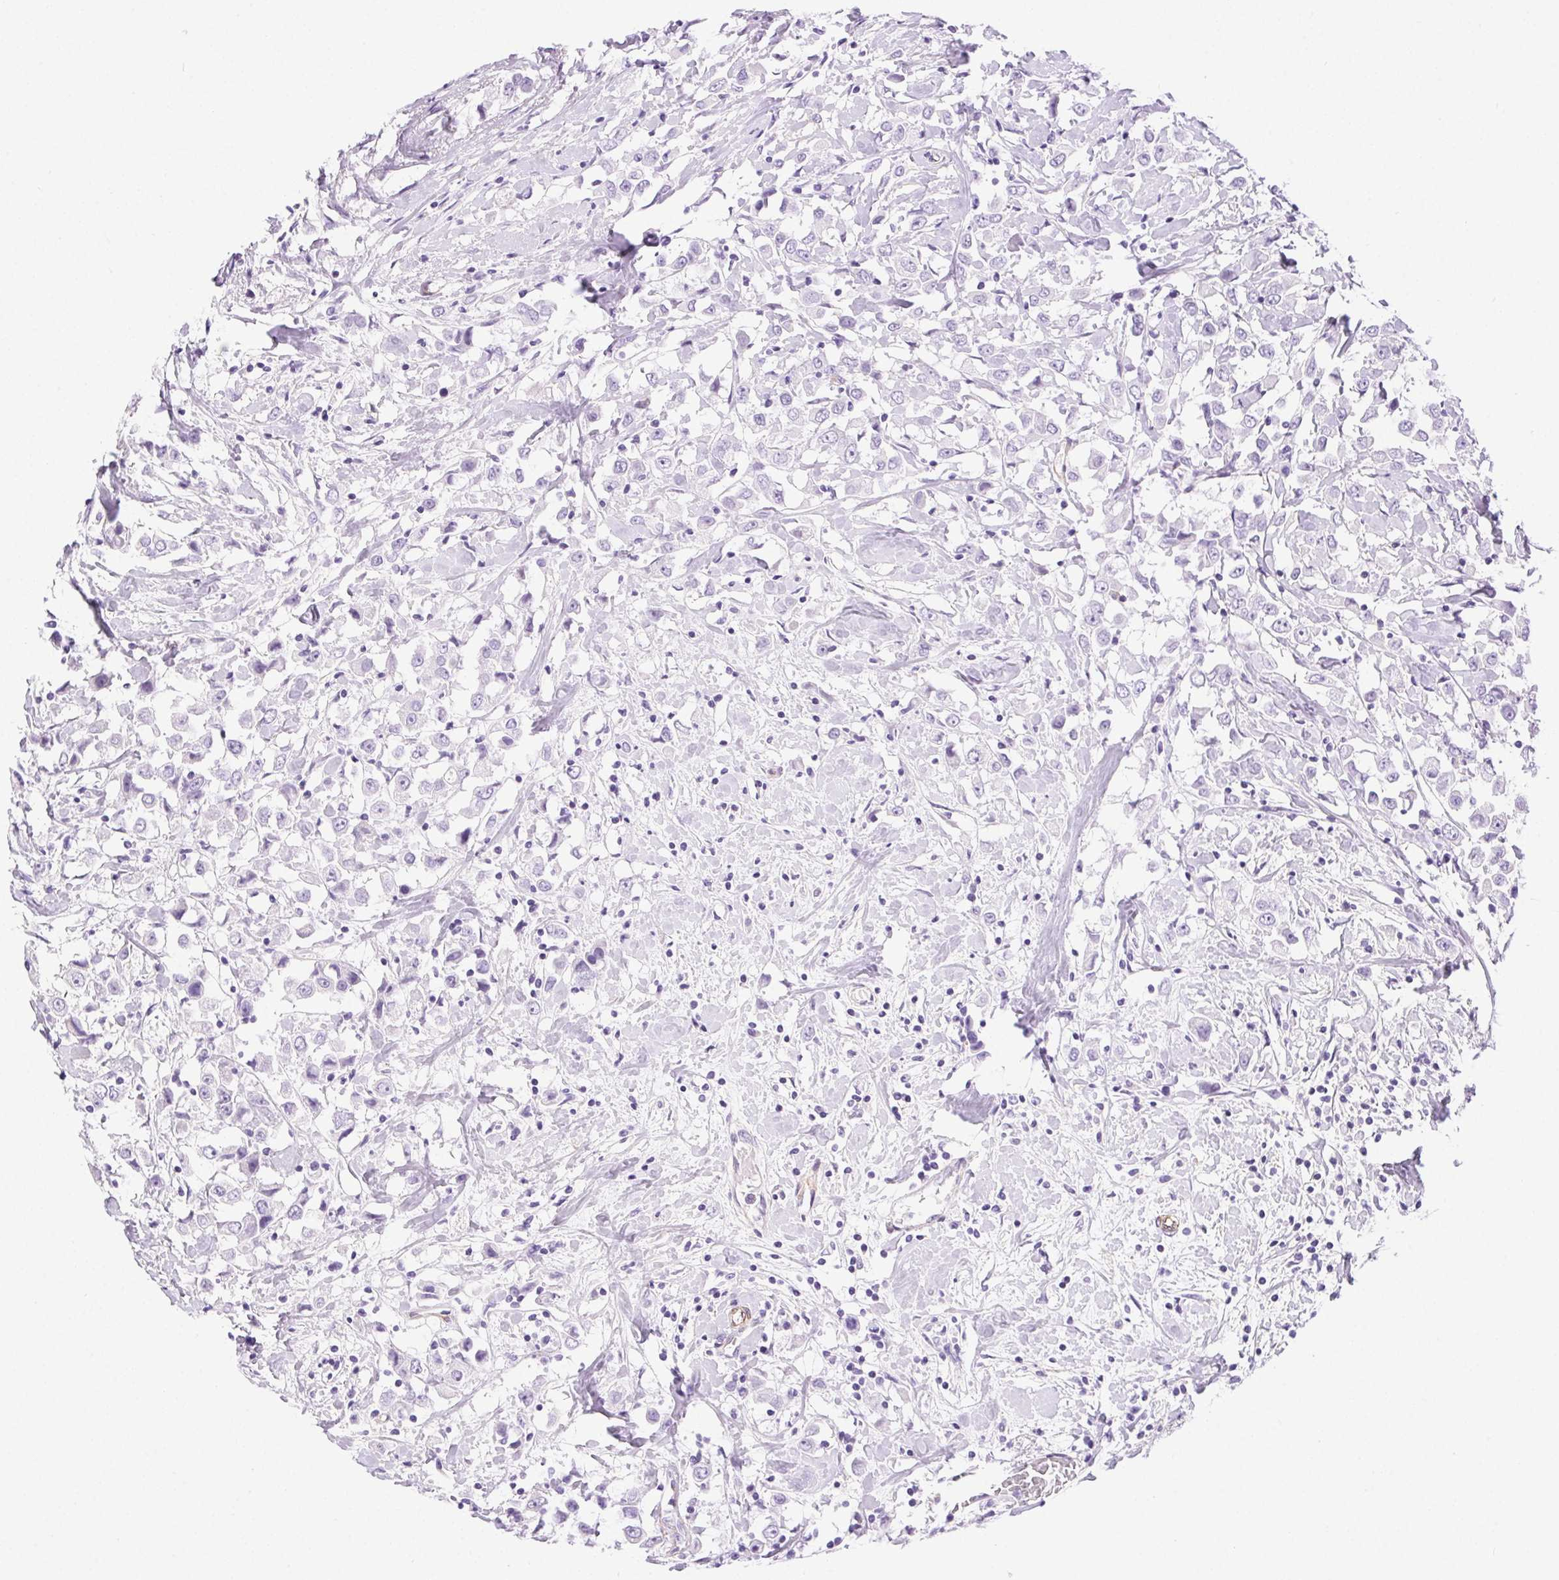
{"staining": {"intensity": "negative", "quantity": "none", "location": "none"}, "tissue": "breast cancer", "cell_type": "Tumor cells", "image_type": "cancer", "snomed": [{"axis": "morphology", "description": "Duct carcinoma"}, {"axis": "topography", "description": "Breast"}], "caption": "Tumor cells show no significant staining in breast cancer.", "gene": "SHCBP1L", "patient": {"sex": "female", "age": 61}}